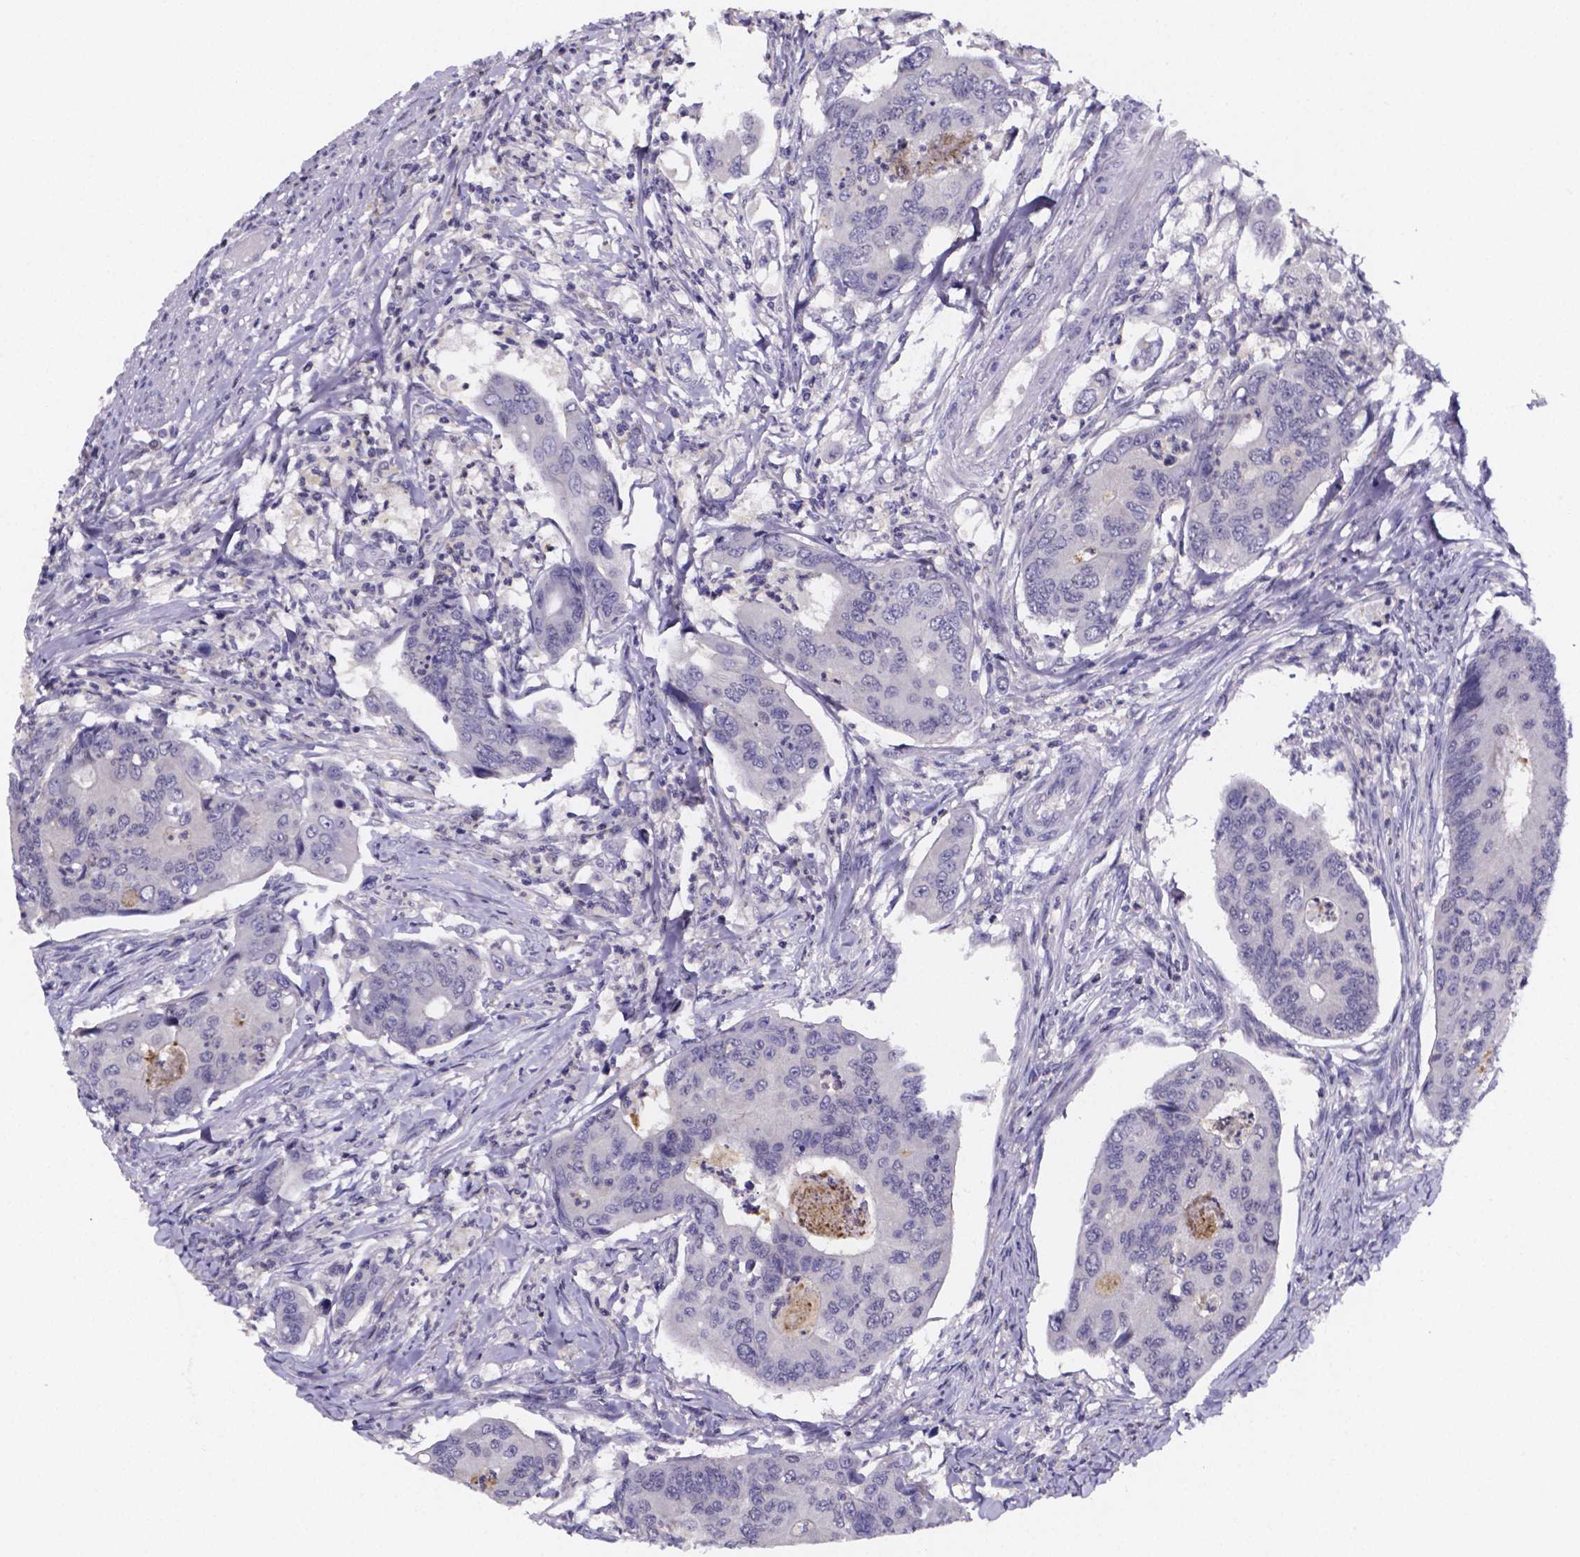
{"staining": {"intensity": "negative", "quantity": "none", "location": "none"}, "tissue": "colorectal cancer", "cell_type": "Tumor cells", "image_type": "cancer", "snomed": [{"axis": "morphology", "description": "Adenocarcinoma, NOS"}, {"axis": "topography", "description": "Colon"}], "caption": "Tumor cells show no significant positivity in colorectal adenocarcinoma.", "gene": "IZUMO1", "patient": {"sex": "female", "age": 67}}